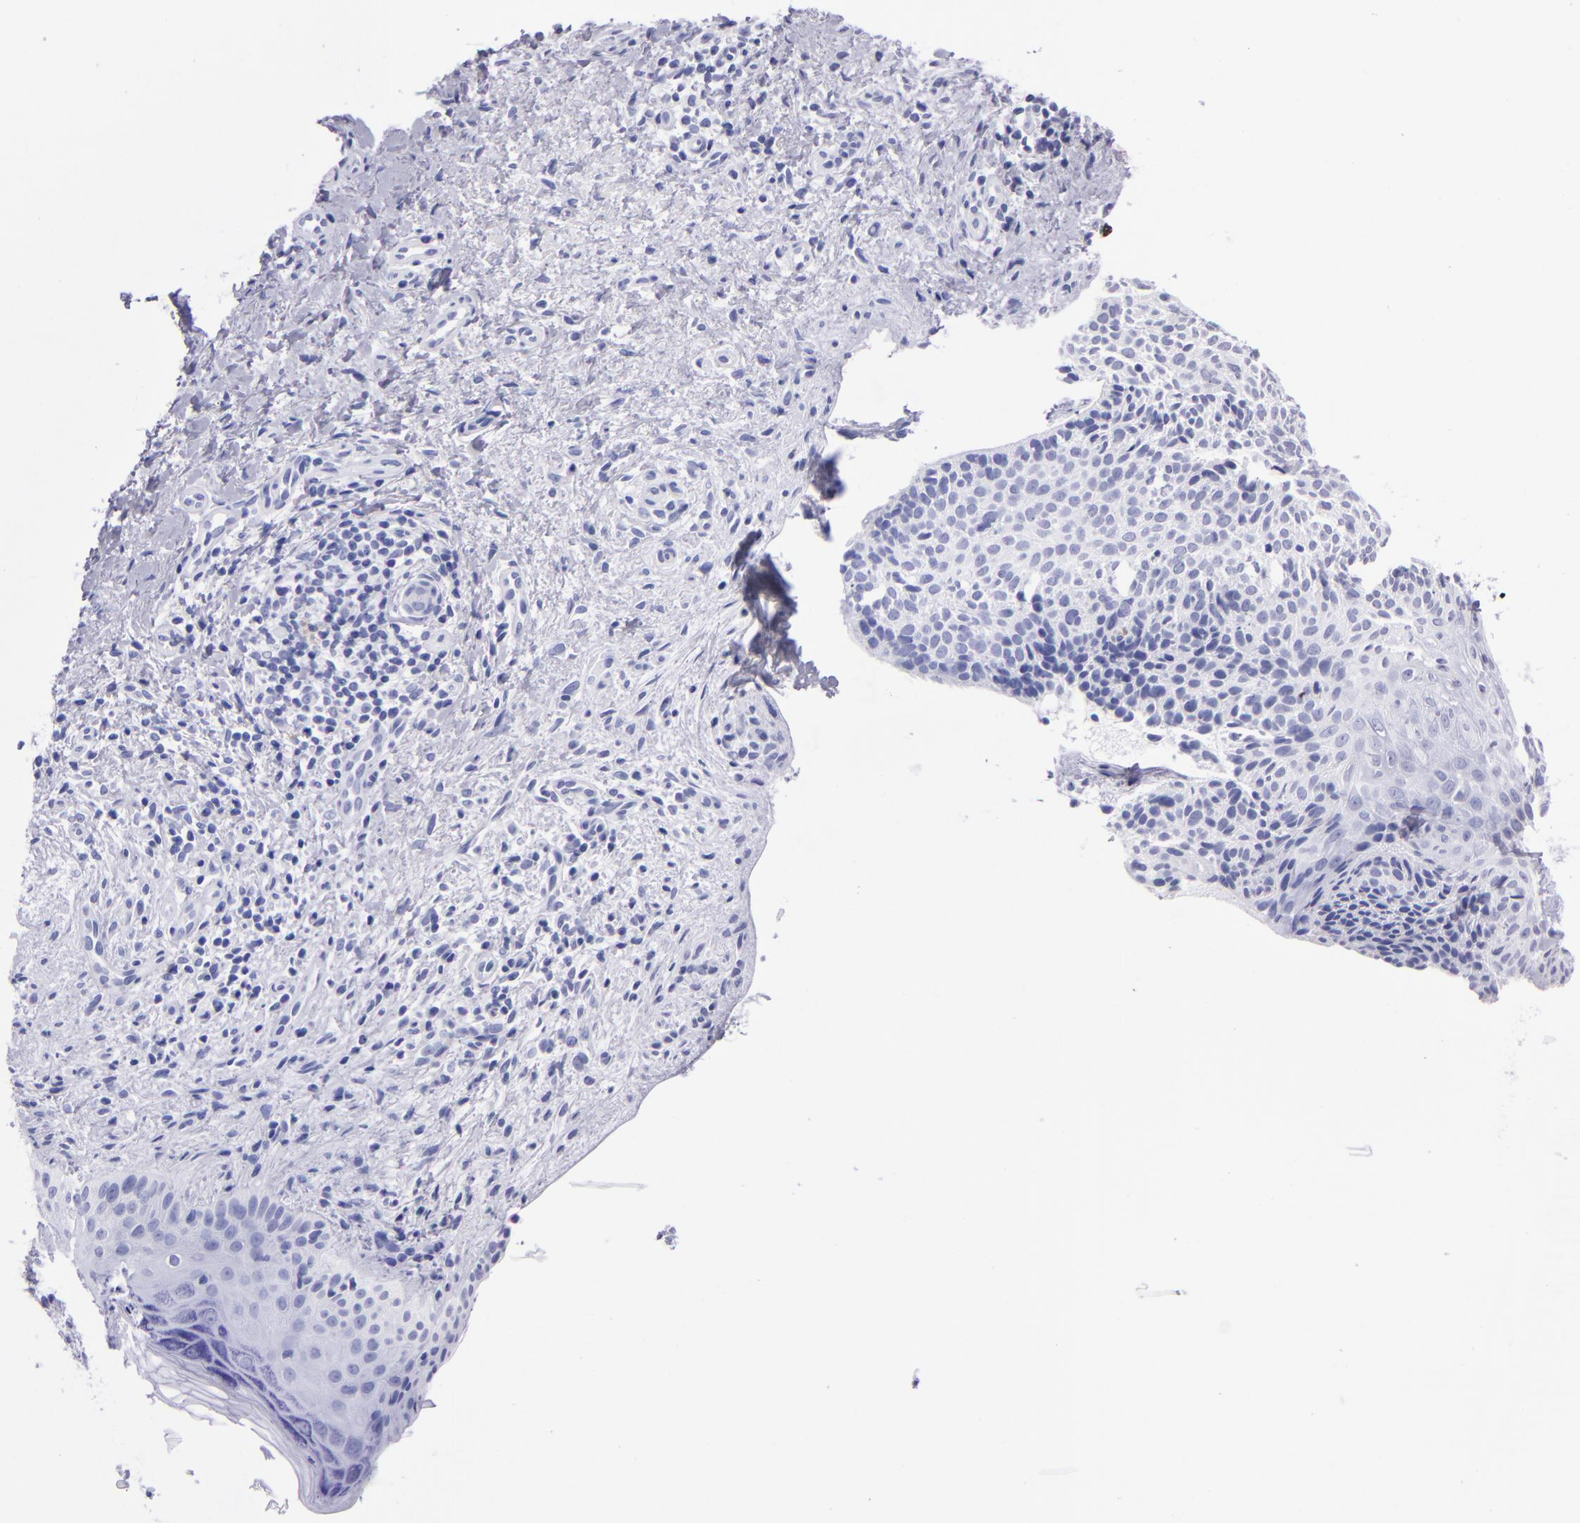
{"staining": {"intensity": "negative", "quantity": "none", "location": "none"}, "tissue": "skin cancer", "cell_type": "Tumor cells", "image_type": "cancer", "snomed": [{"axis": "morphology", "description": "Basal cell carcinoma"}, {"axis": "topography", "description": "Skin"}], "caption": "Tumor cells show no significant protein staining in skin cancer. The staining is performed using DAB (3,3'-diaminobenzidine) brown chromogen with nuclei counter-stained in using hematoxylin.", "gene": "CR1", "patient": {"sex": "female", "age": 78}}